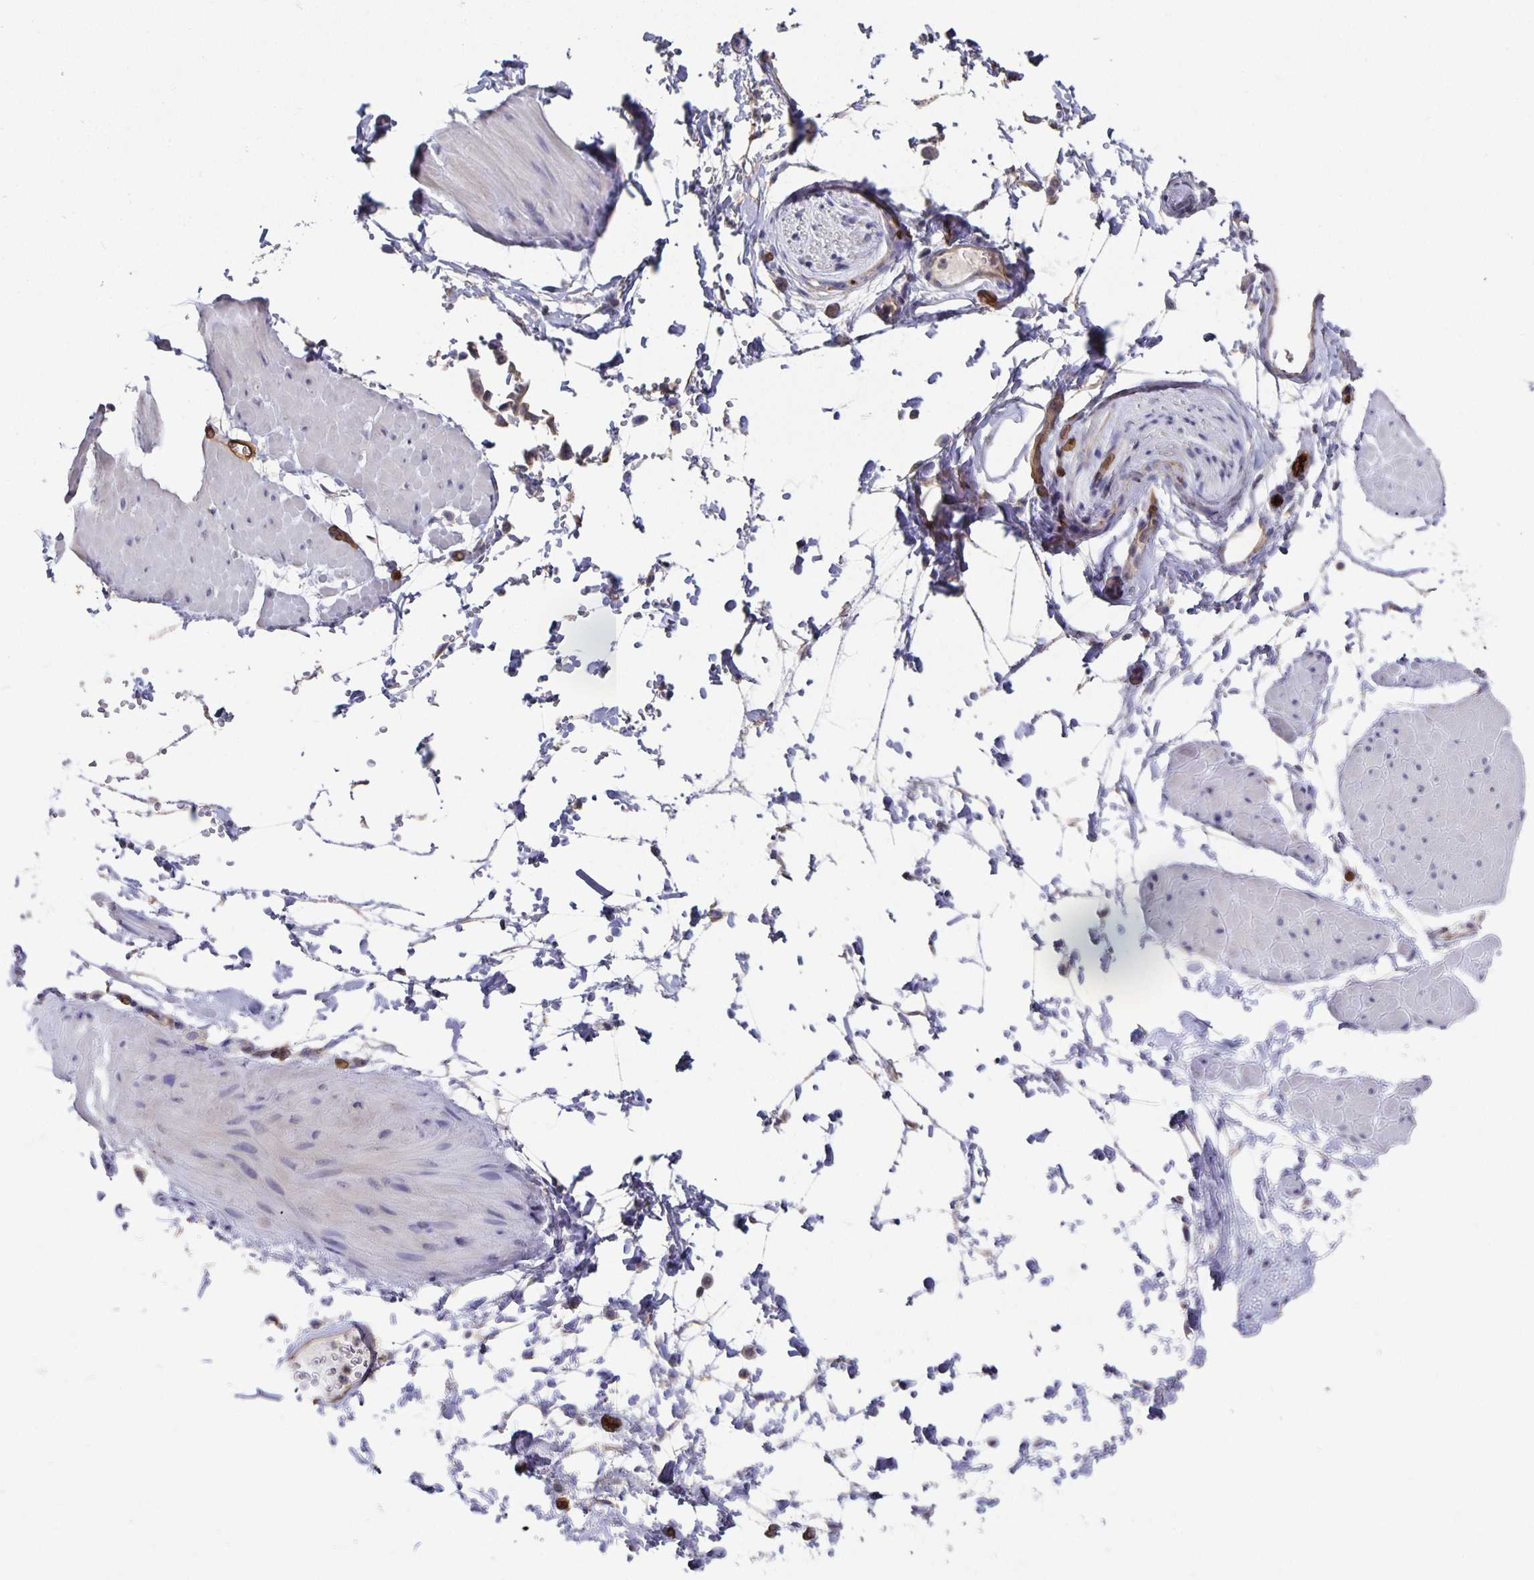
{"staining": {"intensity": "negative", "quantity": "none", "location": "none"}, "tissue": "adipose tissue", "cell_type": "Adipocytes", "image_type": "normal", "snomed": [{"axis": "morphology", "description": "Normal tissue, NOS"}, {"axis": "topography", "description": "Smooth muscle"}, {"axis": "topography", "description": "Peripheral nerve tissue"}], "caption": "Image shows no protein expression in adipocytes of normal adipose tissue. The staining is performed using DAB (3,3'-diaminobenzidine) brown chromogen with nuclei counter-stained in using hematoxylin.", "gene": "PODXL", "patient": {"sex": "male", "age": 58}}